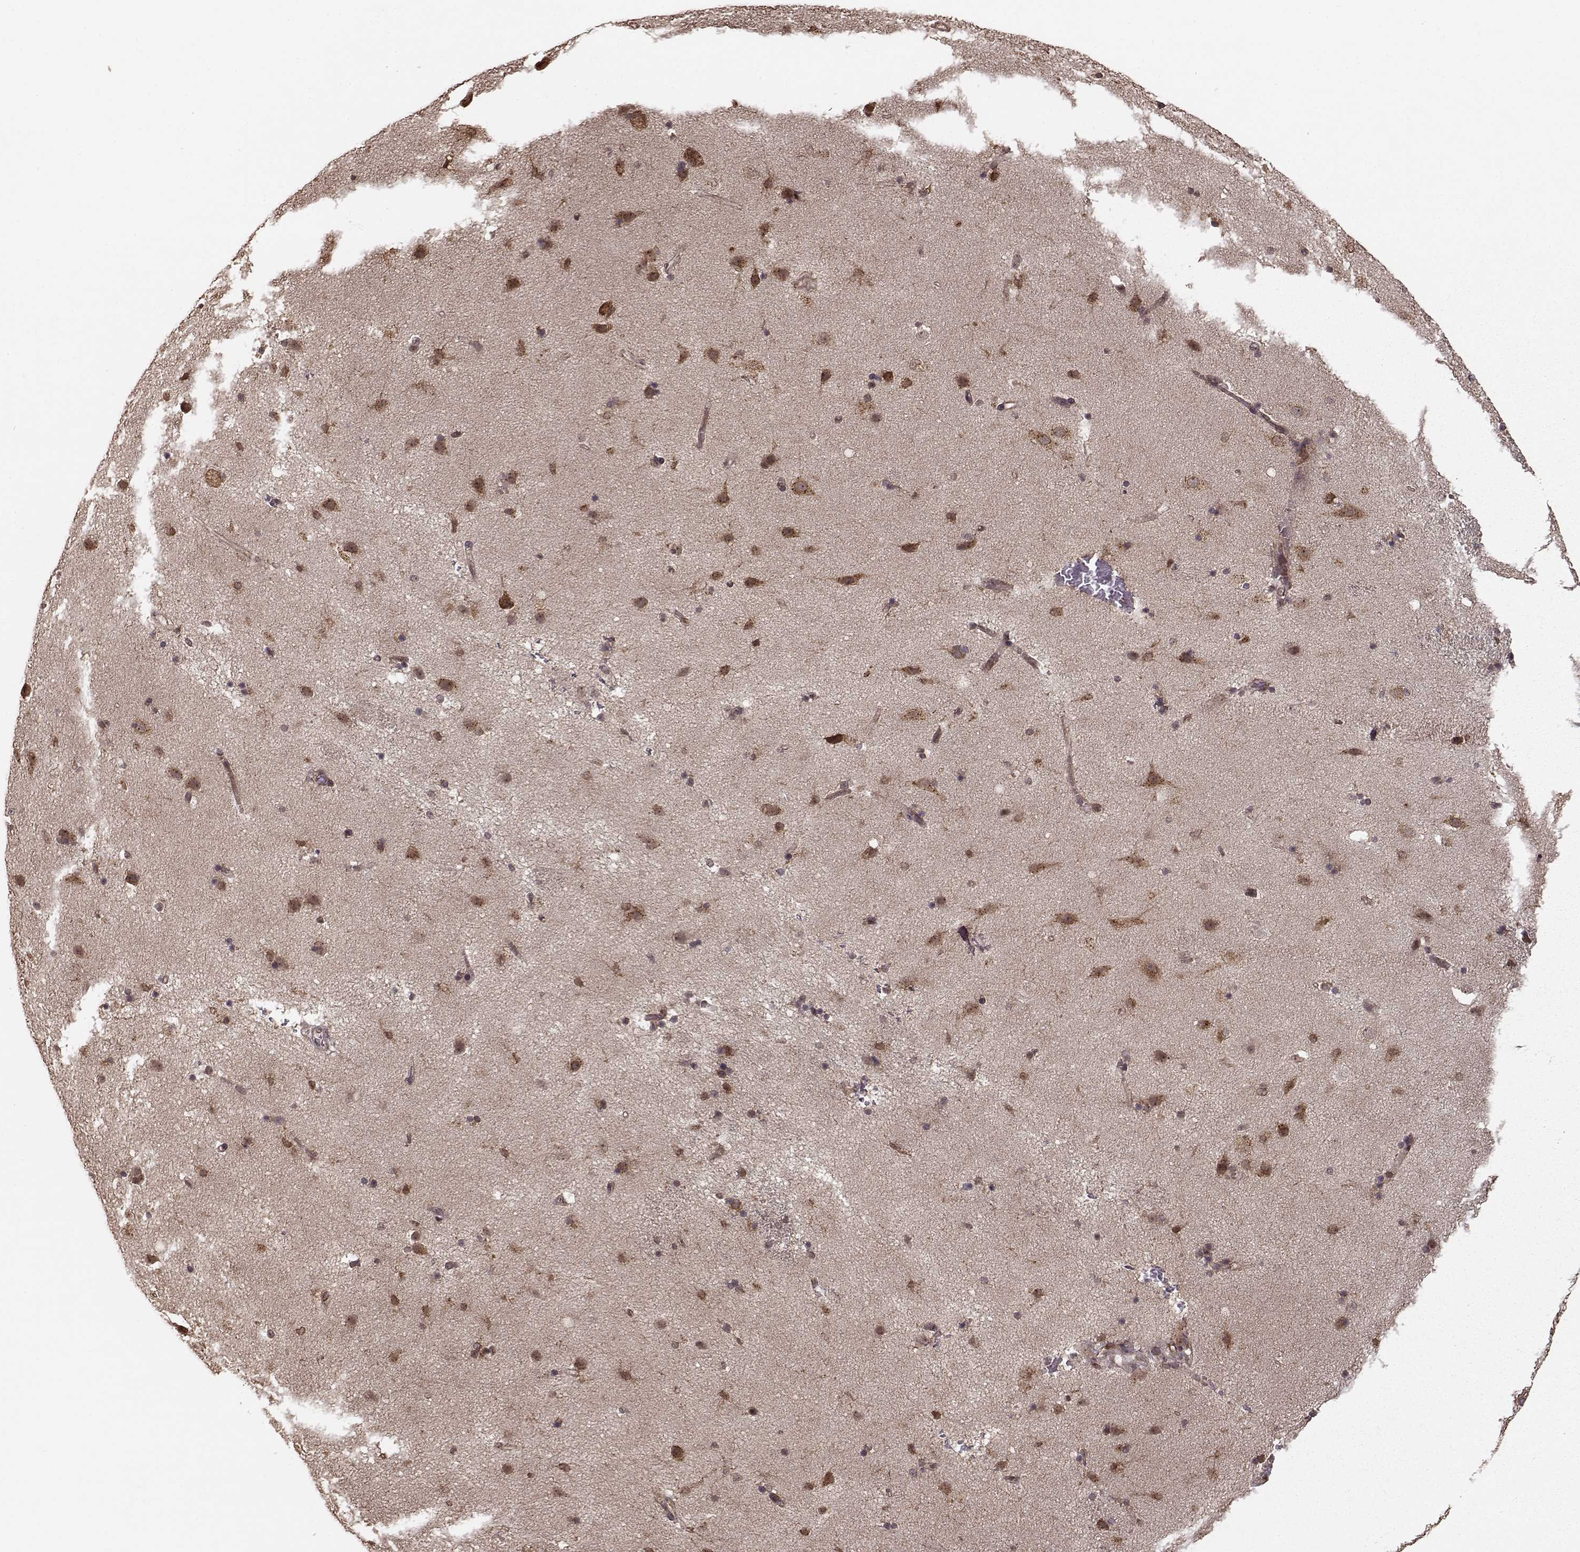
{"staining": {"intensity": "moderate", "quantity": "<25%", "location": "cytoplasmic/membranous"}, "tissue": "caudate", "cell_type": "Glial cells", "image_type": "normal", "snomed": [{"axis": "morphology", "description": "Normal tissue, NOS"}, {"axis": "topography", "description": "Lateral ventricle wall"}], "caption": "Glial cells display low levels of moderate cytoplasmic/membranous positivity in about <25% of cells in normal human caudate.", "gene": "YIPF5", "patient": {"sex": "female", "age": 71}}